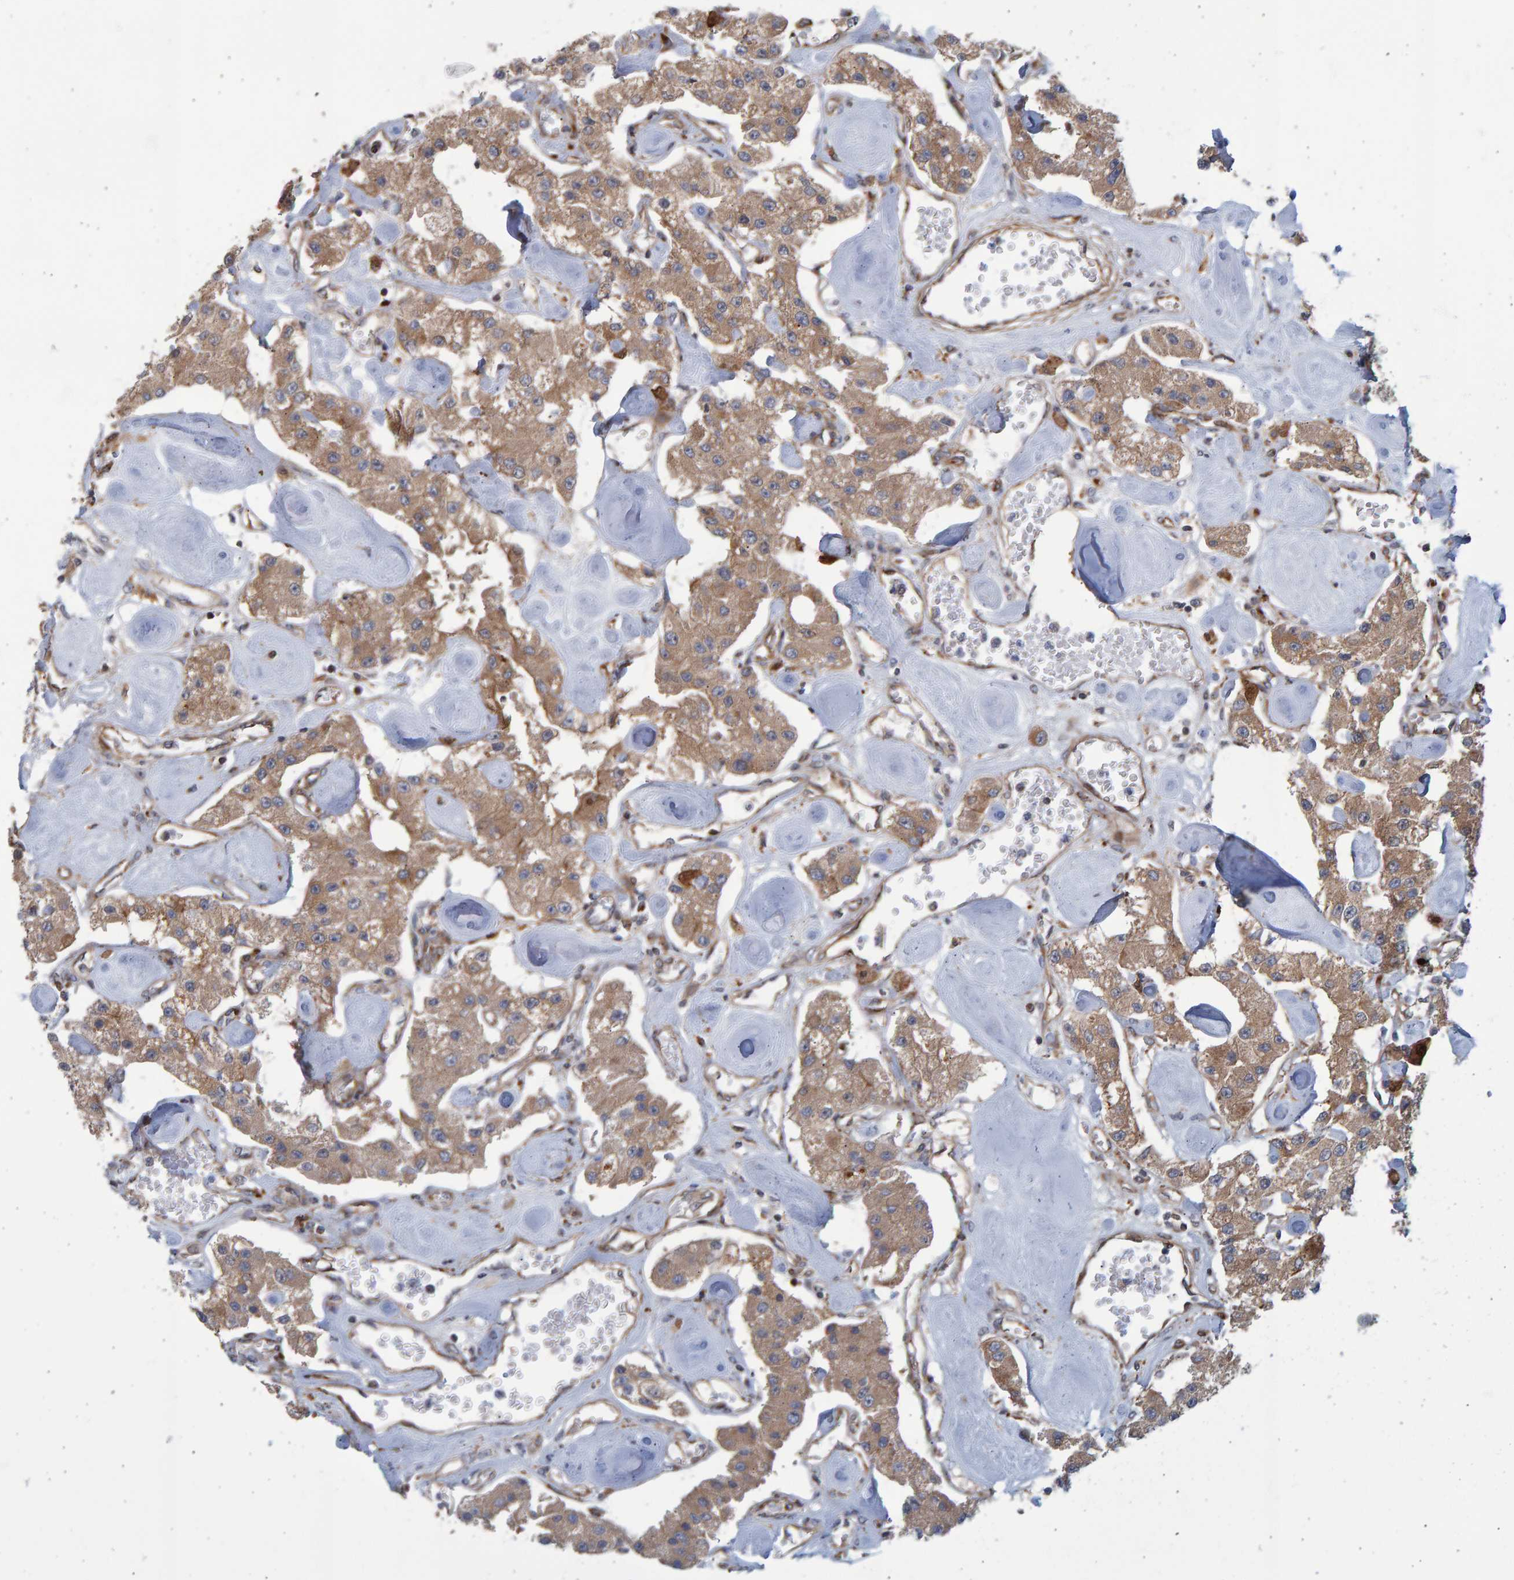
{"staining": {"intensity": "moderate", "quantity": ">75%", "location": "cytoplasmic/membranous"}, "tissue": "carcinoid", "cell_type": "Tumor cells", "image_type": "cancer", "snomed": [{"axis": "morphology", "description": "Carcinoid, malignant, NOS"}, {"axis": "topography", "description": "Pancreas"}], "caption": "Malignant carcinoid tissue shows moderate cytoplasmic/membranous expression in approximately >75% of tumor cells", "gene": "LRBA", "patient": {"sex": "male", "age": 41}}